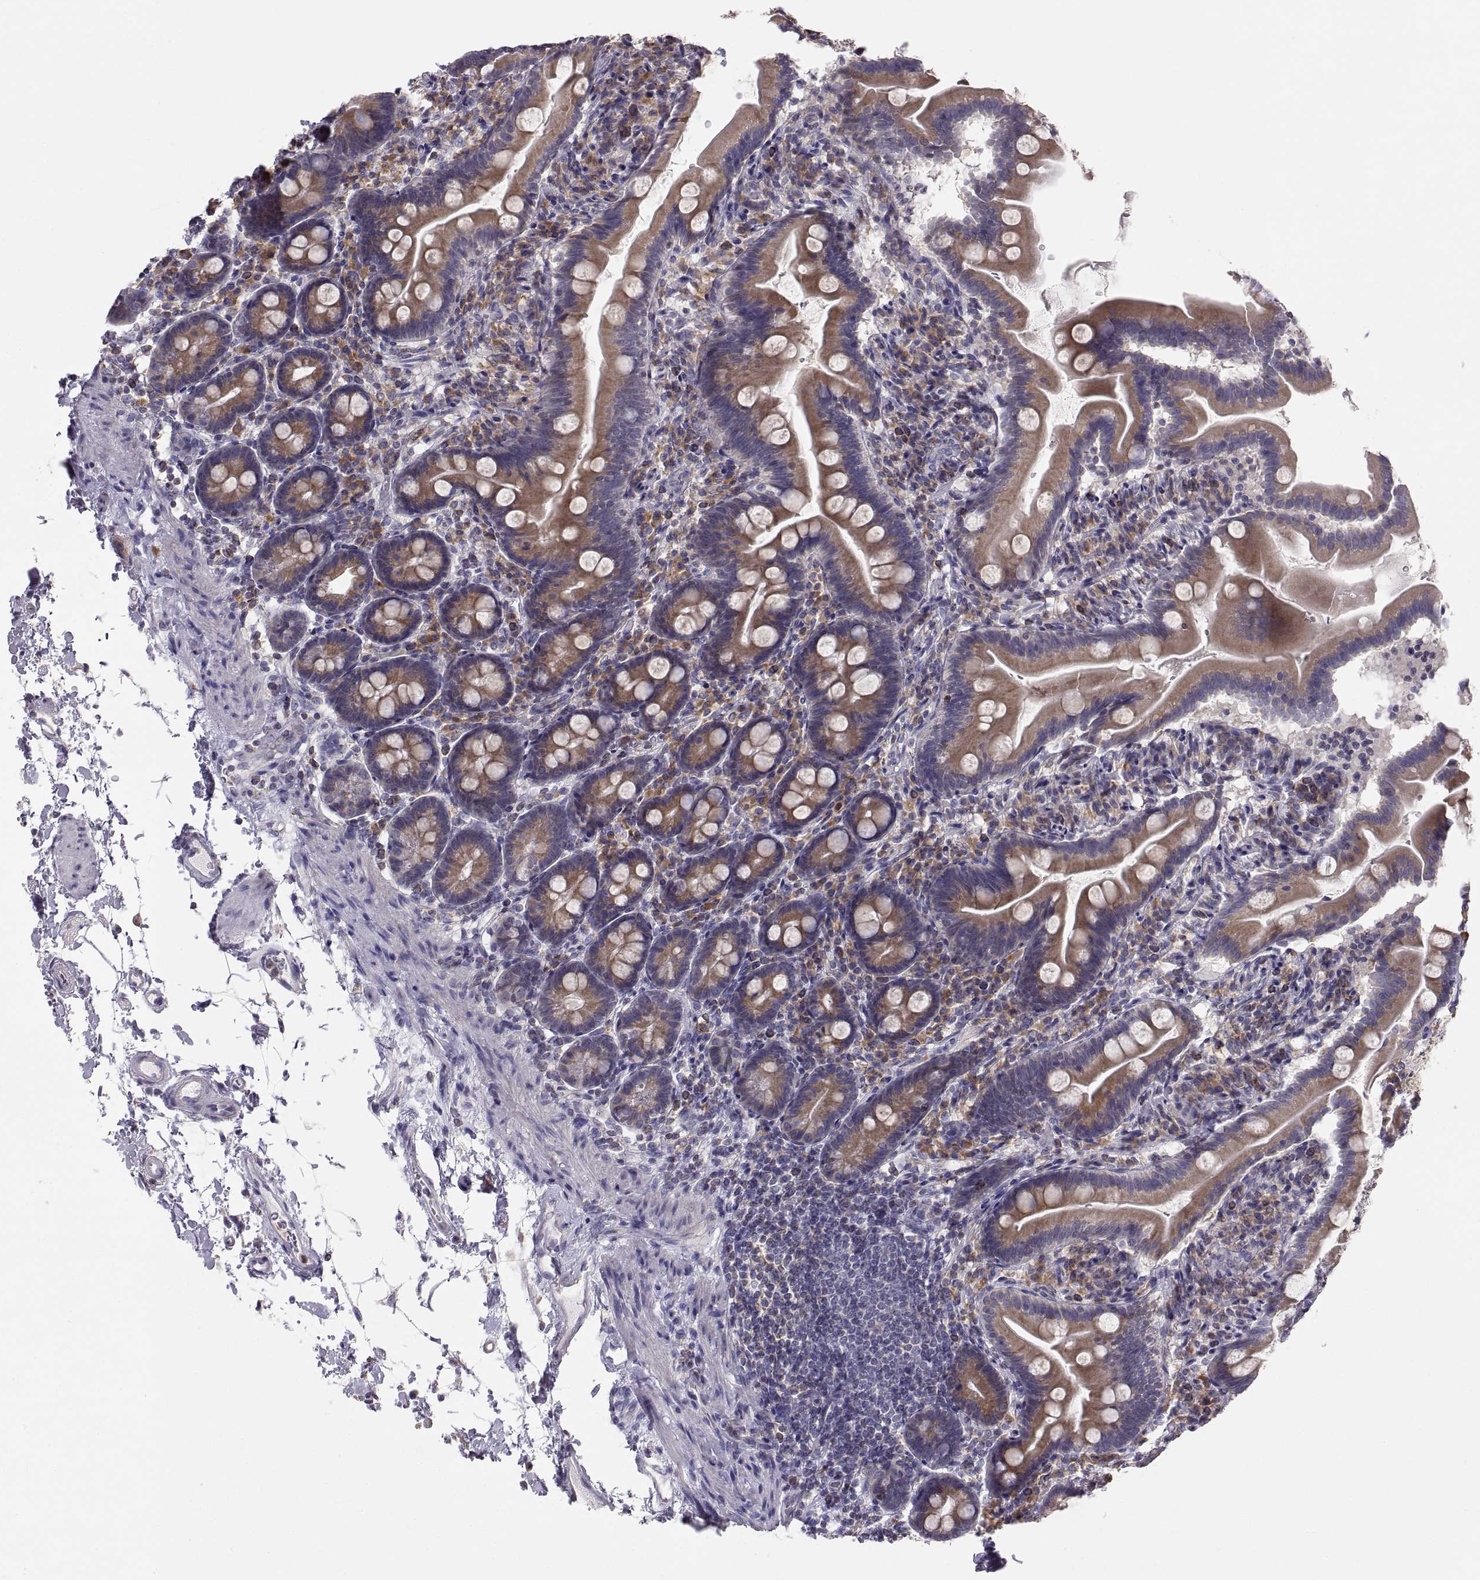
{"staining": {"intensity": "moderate", "quantity": ">75%", "location": "cytoplasmic/membranous"}, "tissue": "small intestine", "cell_type": "Glandular cells", "image_type": "normal", "snomed": [{"axis": "morphology", "description": "Normal tissue, NOS"}, {"axis": "topography", "description": "Small intestine"}], "caption": "Immunohistochemical staining of benign small intestine exhibits medium levels of moderate cytoplasmic/membranous staining in about >75% of glandular cells. The staining was performed using DAB to visualize the protein expression in brown, while the nuclei were stained in blue with hematoxylin (Magnification: 20x).", "gene": "ERO1A", "patient": {"sex": "female", "age": 44}}